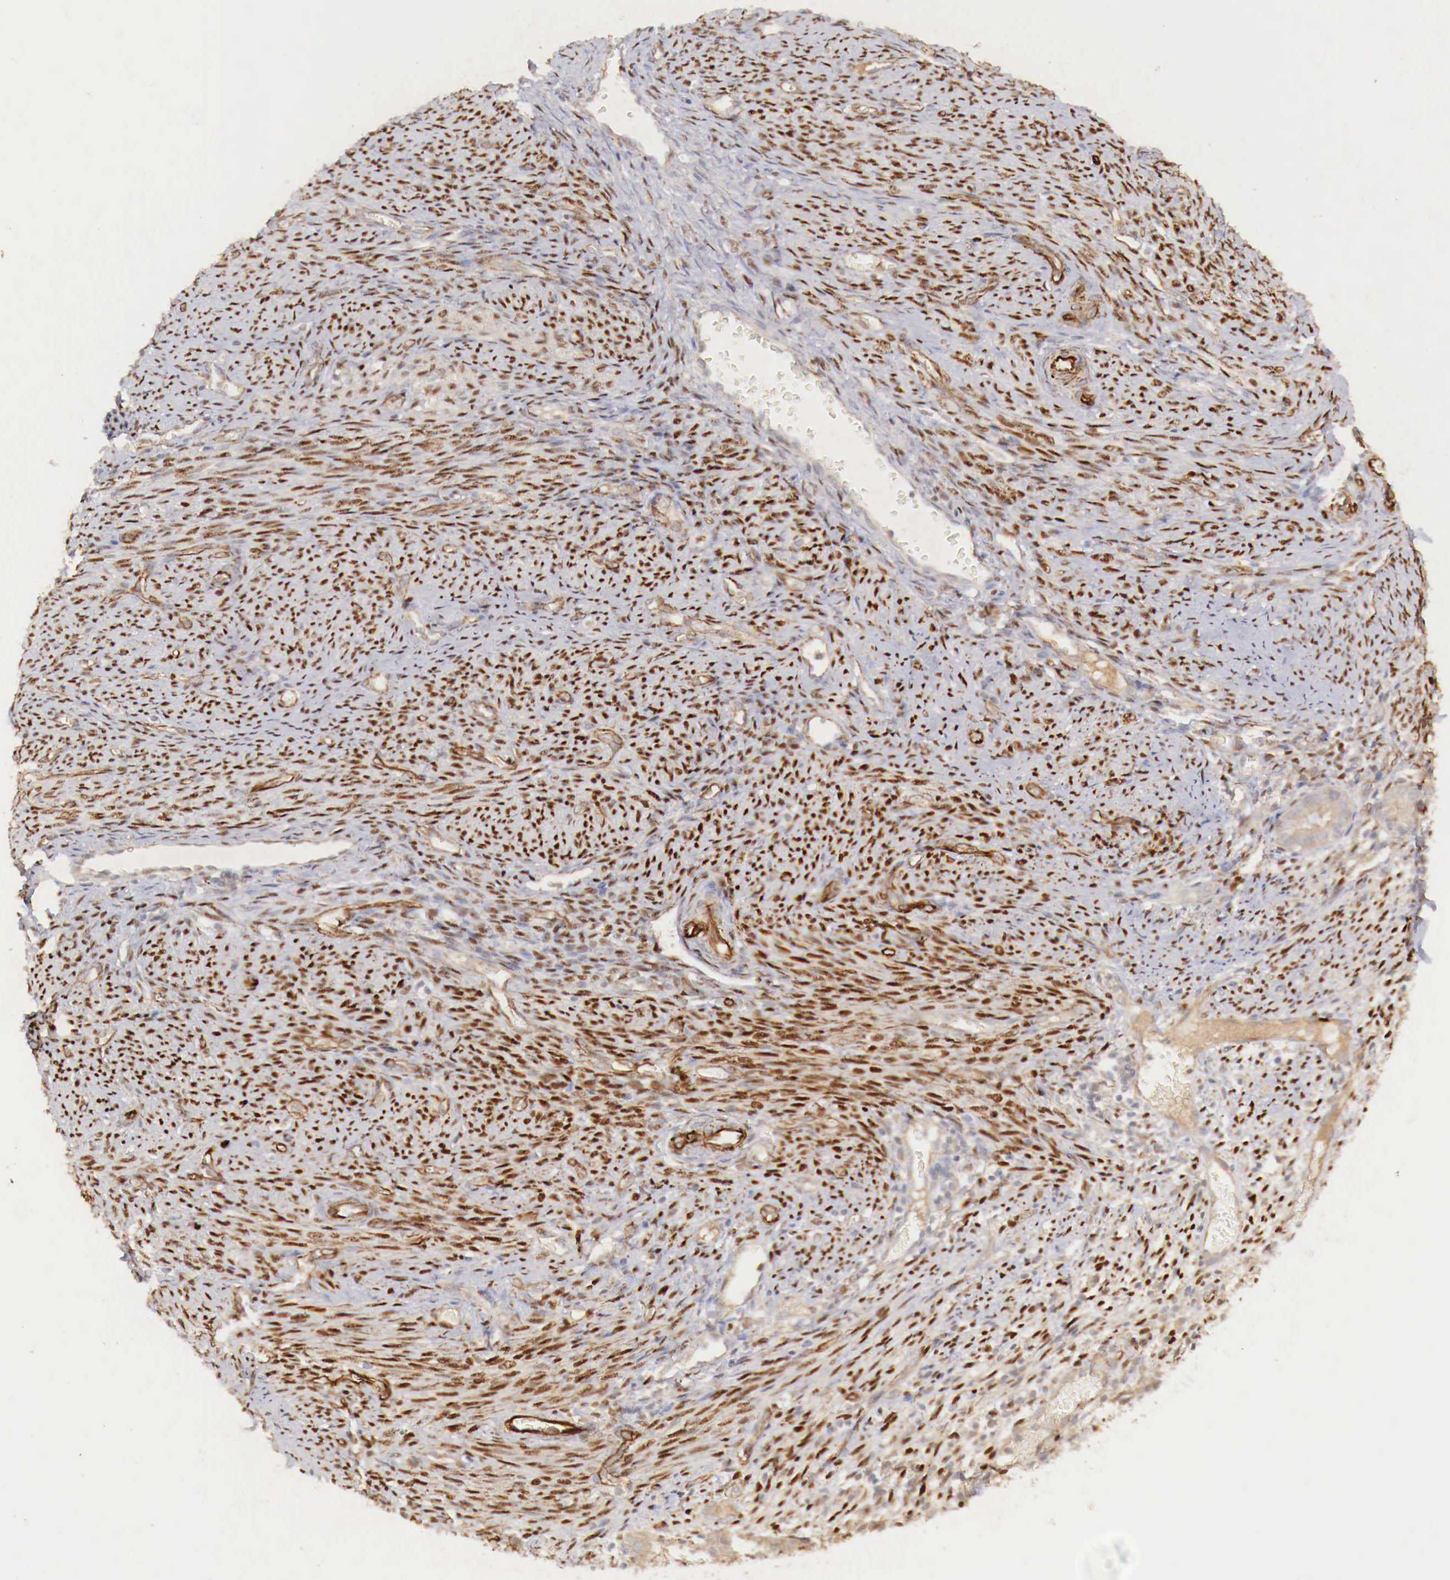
{"staining": {"intensity": "strong", "quantity": "25%-75%", "location": "nuclear"}, "tissue": "endometrium", "cell_type": "Cells in endometrial stroma", "image_type": "normal", "snomed": [{"axis": "morphology", "description": "Normal tissue, NOS"}, {"axis": "topography", "description": "Uterus"}], "caption": "Immunohistochemical staining of normal human endometrium exhibits strong nuclear protein staining in about 25%-75% of cells in endometrial stroma.", "gene": "WT1", "patient": {"sex": "female", "age": 83}}